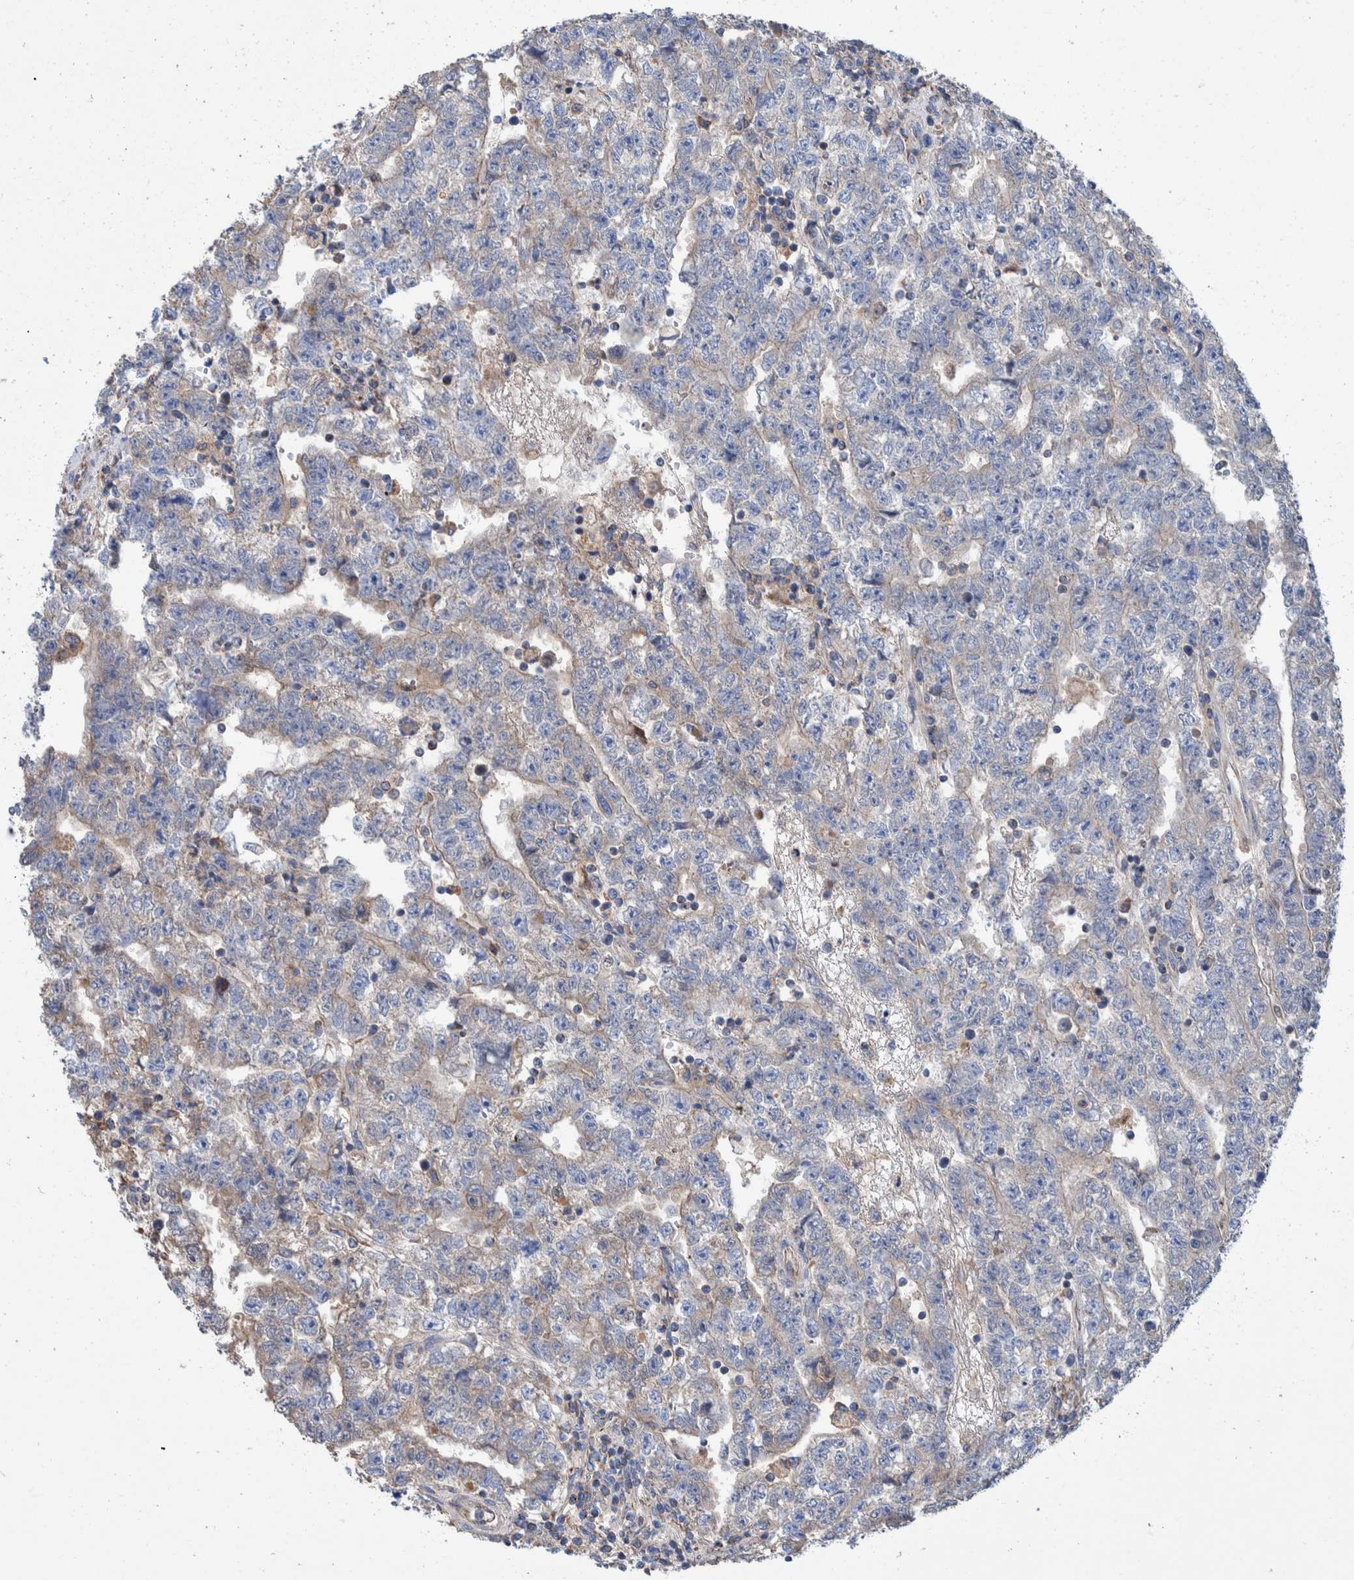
{"staining": {"intensity": "negative", "quantity": "none", "location": "none"}, "tissue": "testis cancer", "cell_type": "Tumor cells", "image_type": "cancer", "snomed": [{"axis": "morphology", "description": "Carcinoma, Embryonal, NOS"}, {"axis": "topography", "description": "Testis"}], "caption": "Embryonal carcinoma (testis) was stained to show a protein in brown. There is no significant positivity in tumor cells.", "gene": "DECR1", "patient": {"sex": "male", "age": 25}}